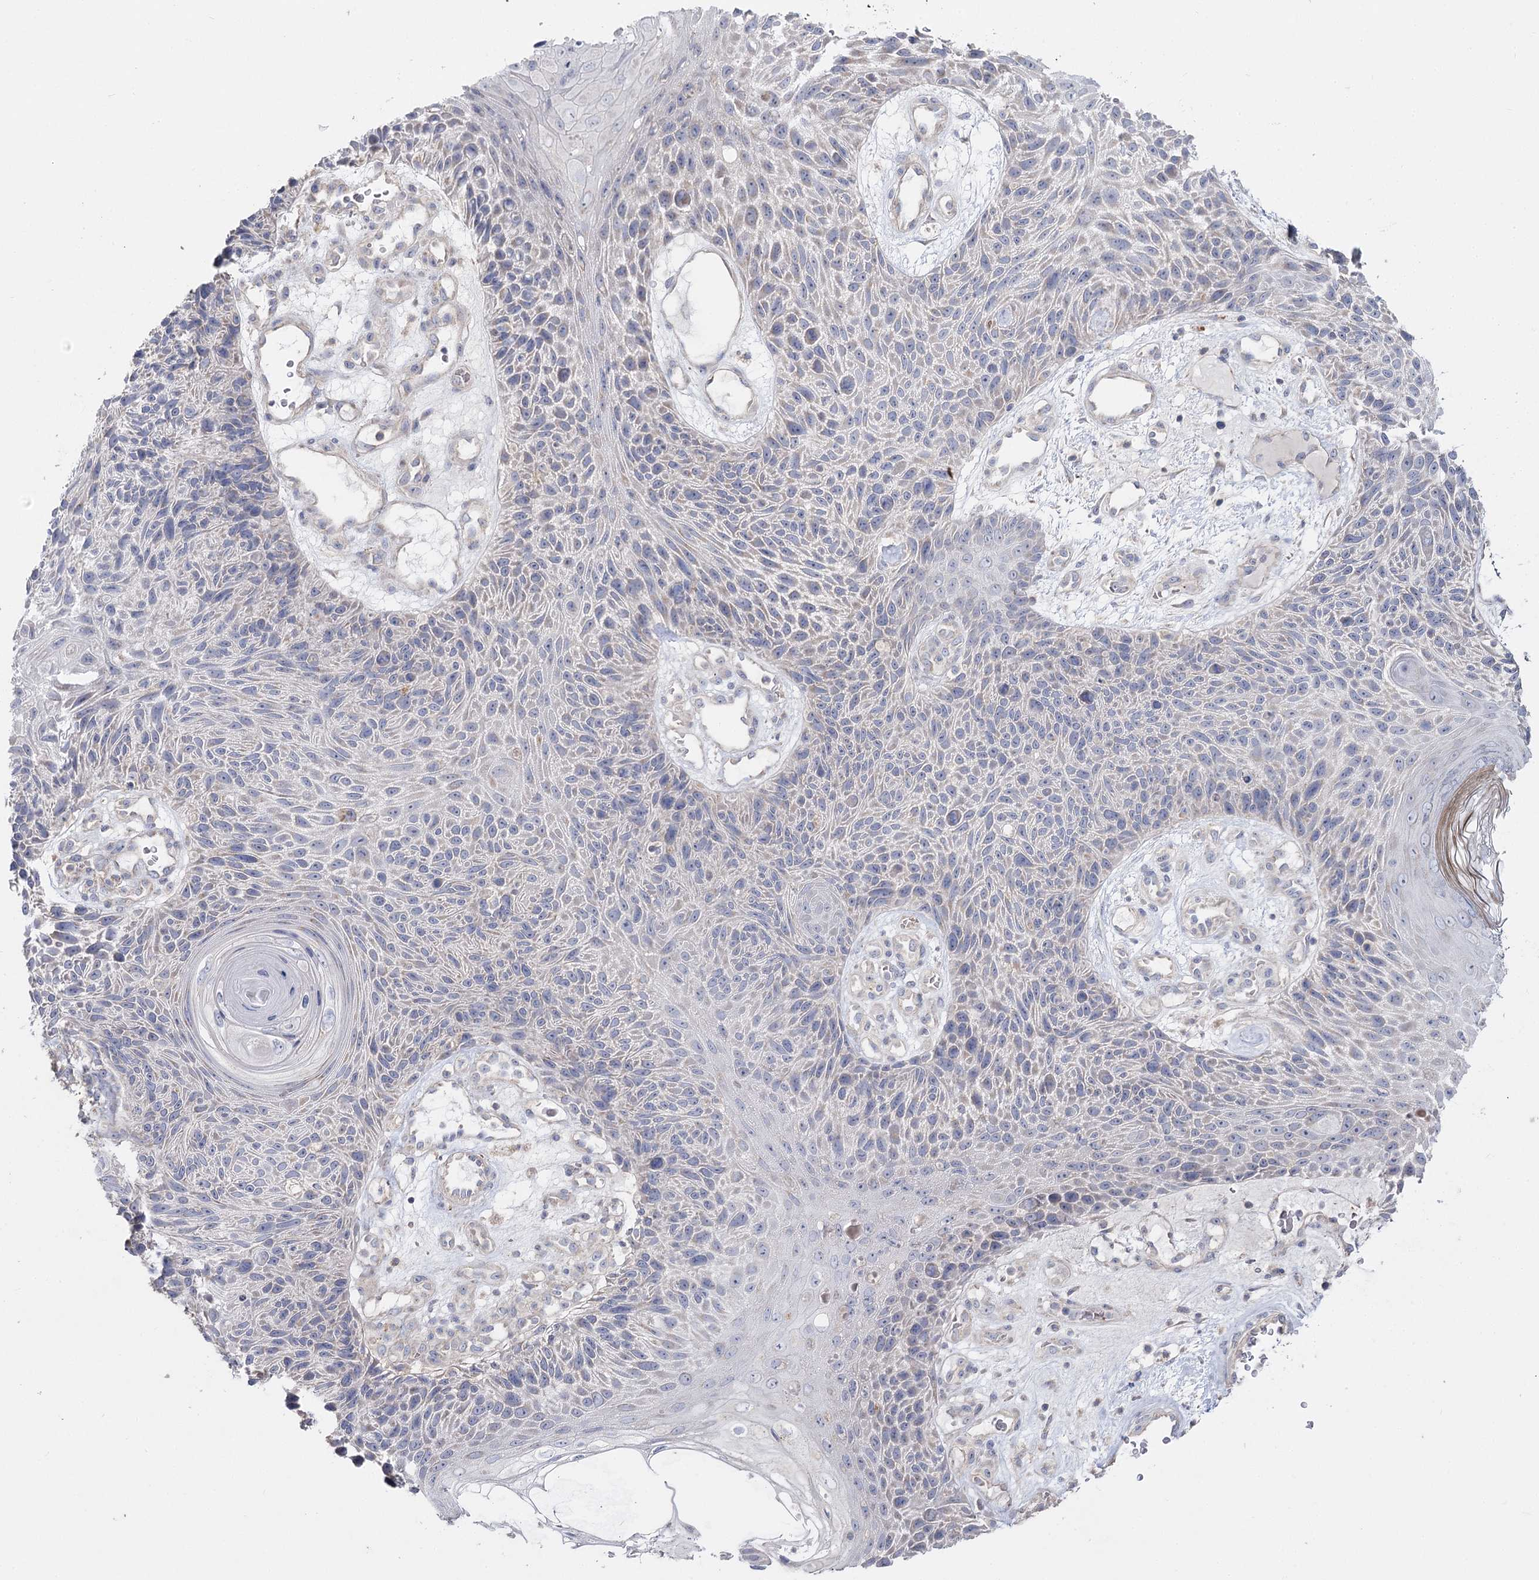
{"staining": {"intensity": "negative", "quantity": "none", "location": "none"}, "tissue": "skin cancer", "cell_type": "Tumor cells", "image_type": "cancer", "snomed": [{"axis": "morphology", "description": "Squamous cell carcinoma, NOS"}, {"axis": "topography", "description": "Skin"}], "caption": "Squamous cell carcinoma (skin) stained for a protein using immunohistochemistry (IHC) exhibits no positivity tumor cells.", "gene": "TMEM187", "patient": {"sex": "female", "age": 88}}